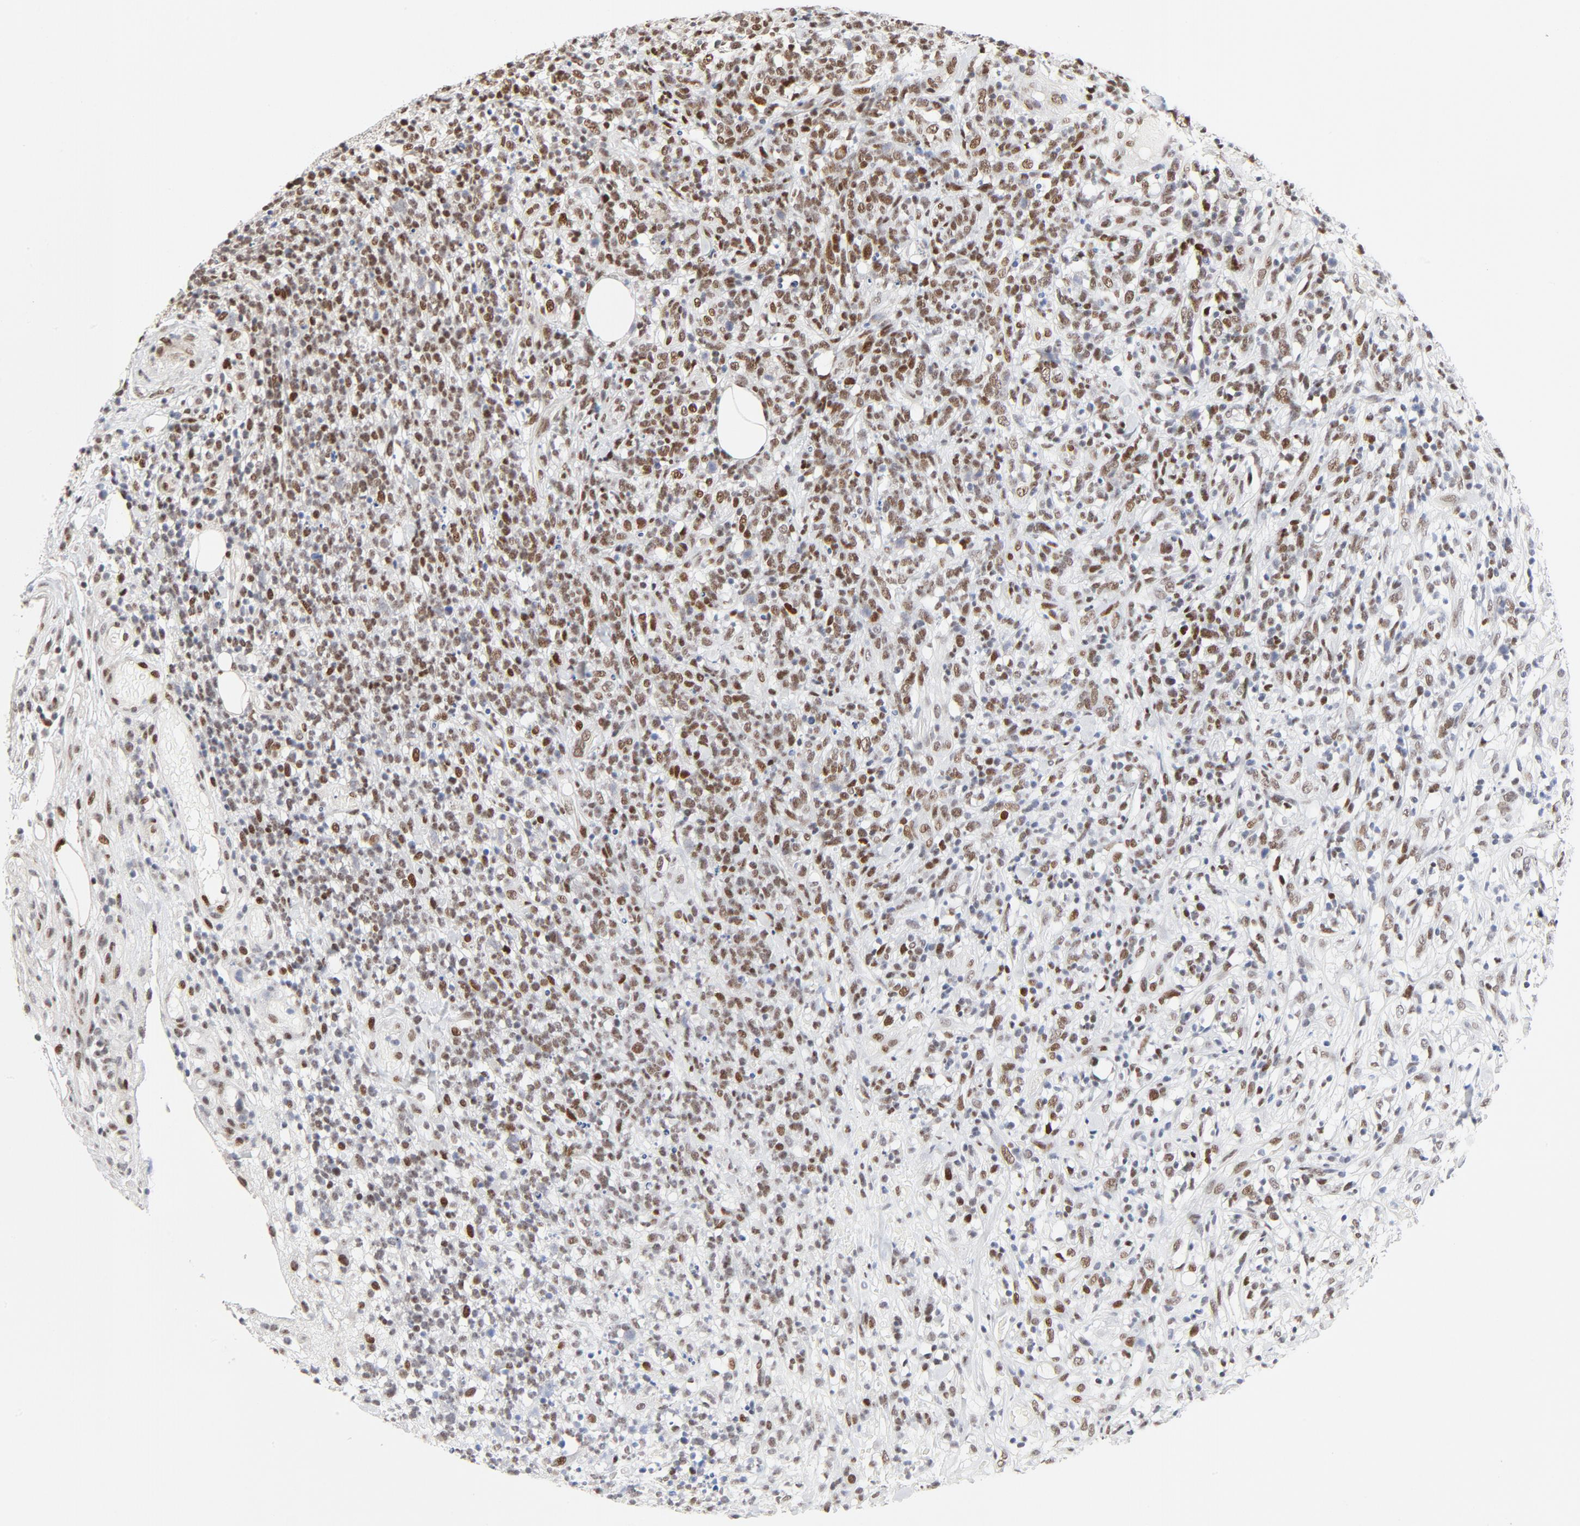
{"staining": {"intensity": "moderate", "quantity": ">75%", "location": "nuclear"}, "tissue": "lymphoma", "cell_type": "Tumor cells", "image_type": "cancer", "snomed": [{"axis": "morphology", "description": "Malignant lymphoma, non-Hodgkin's type, High grade"}, {"axis": "topography", "description": "Lymph node"}], "caption": "Moderate nuclear staining for a protein is seen in approximately >75% of tumor cells of malignant lymphoma, non-Hodgkin's type (high-grade) using immunohistochemistry (IHC).", "gene": "GTF2I", "patient": {"sex": "female", "age": 73}}